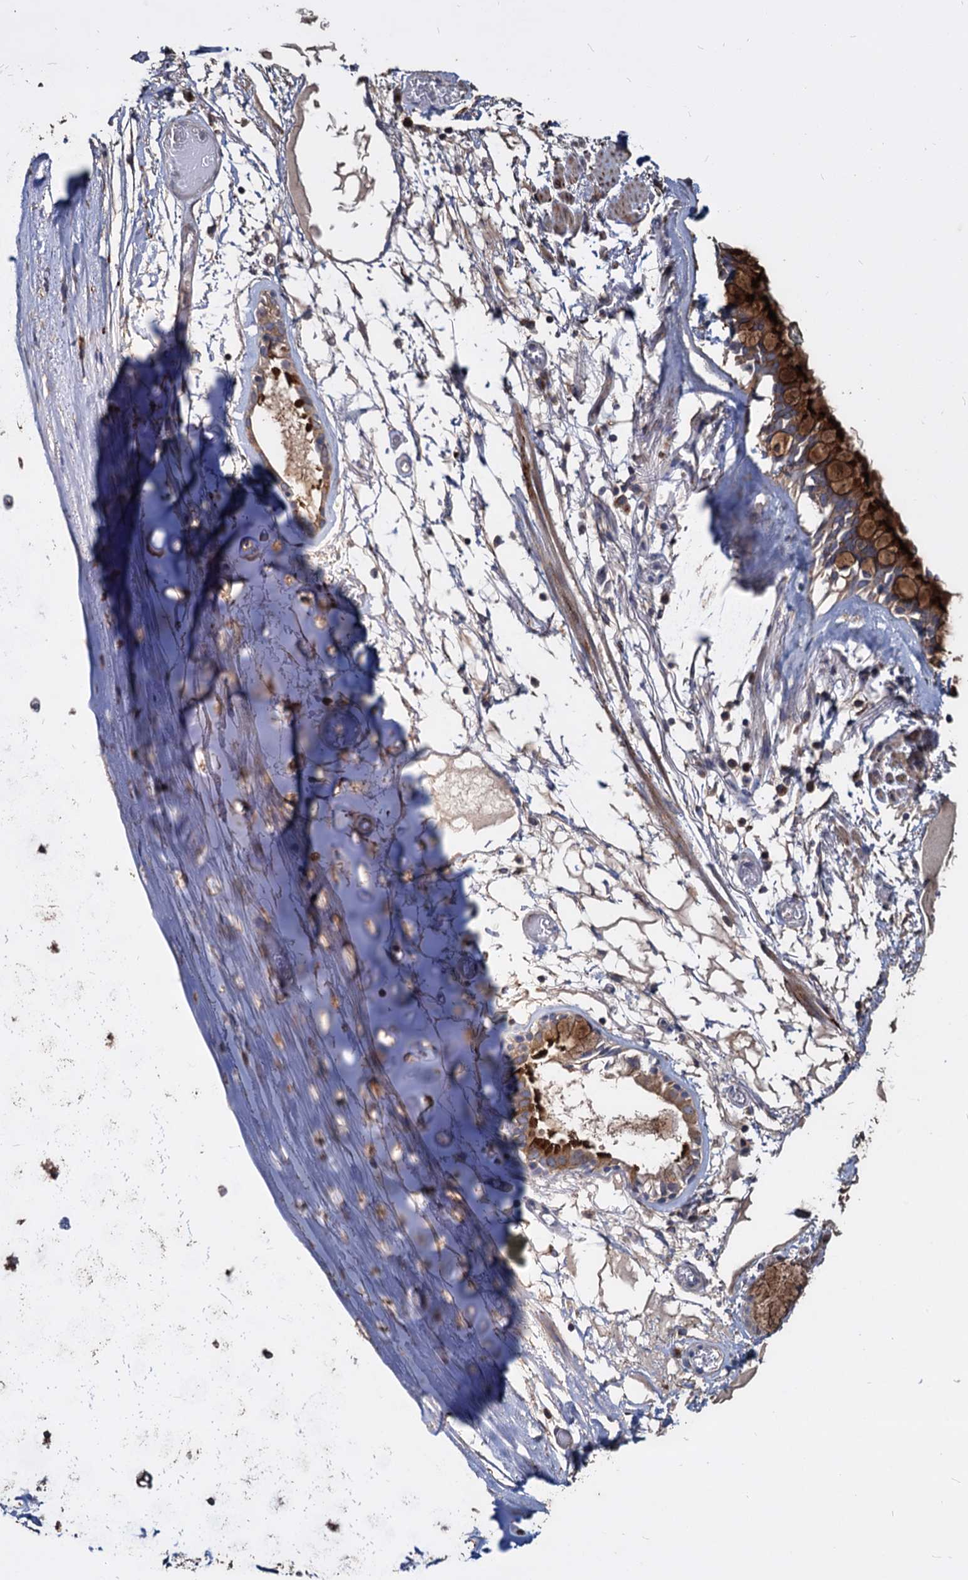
{"staining": {"intensity": "strong", "quantity": ">75%", "location": "cytoplasmic/membranous"}, "tissue": "nasopharynx", "cell_type": "Respiratory epithelial cells", "image_type": "normal", "snomed": [{"axis": "morphology", "description": "Normal tissue, NOS"}, {"axis": "topography", "description": "Nasopharynx"}], "caption": "A histopathology image of nasopharynx stained for a protein reveals strong cytoplasmic/membranous brown staining in respiratory epithelial cells. (Stains: DAB in brown, nuclei in blue, Microscopy: brightfield microscopy at high magnification).", "gene": "DEPDC4", "patient": {"sex": "male", "age": 32}}